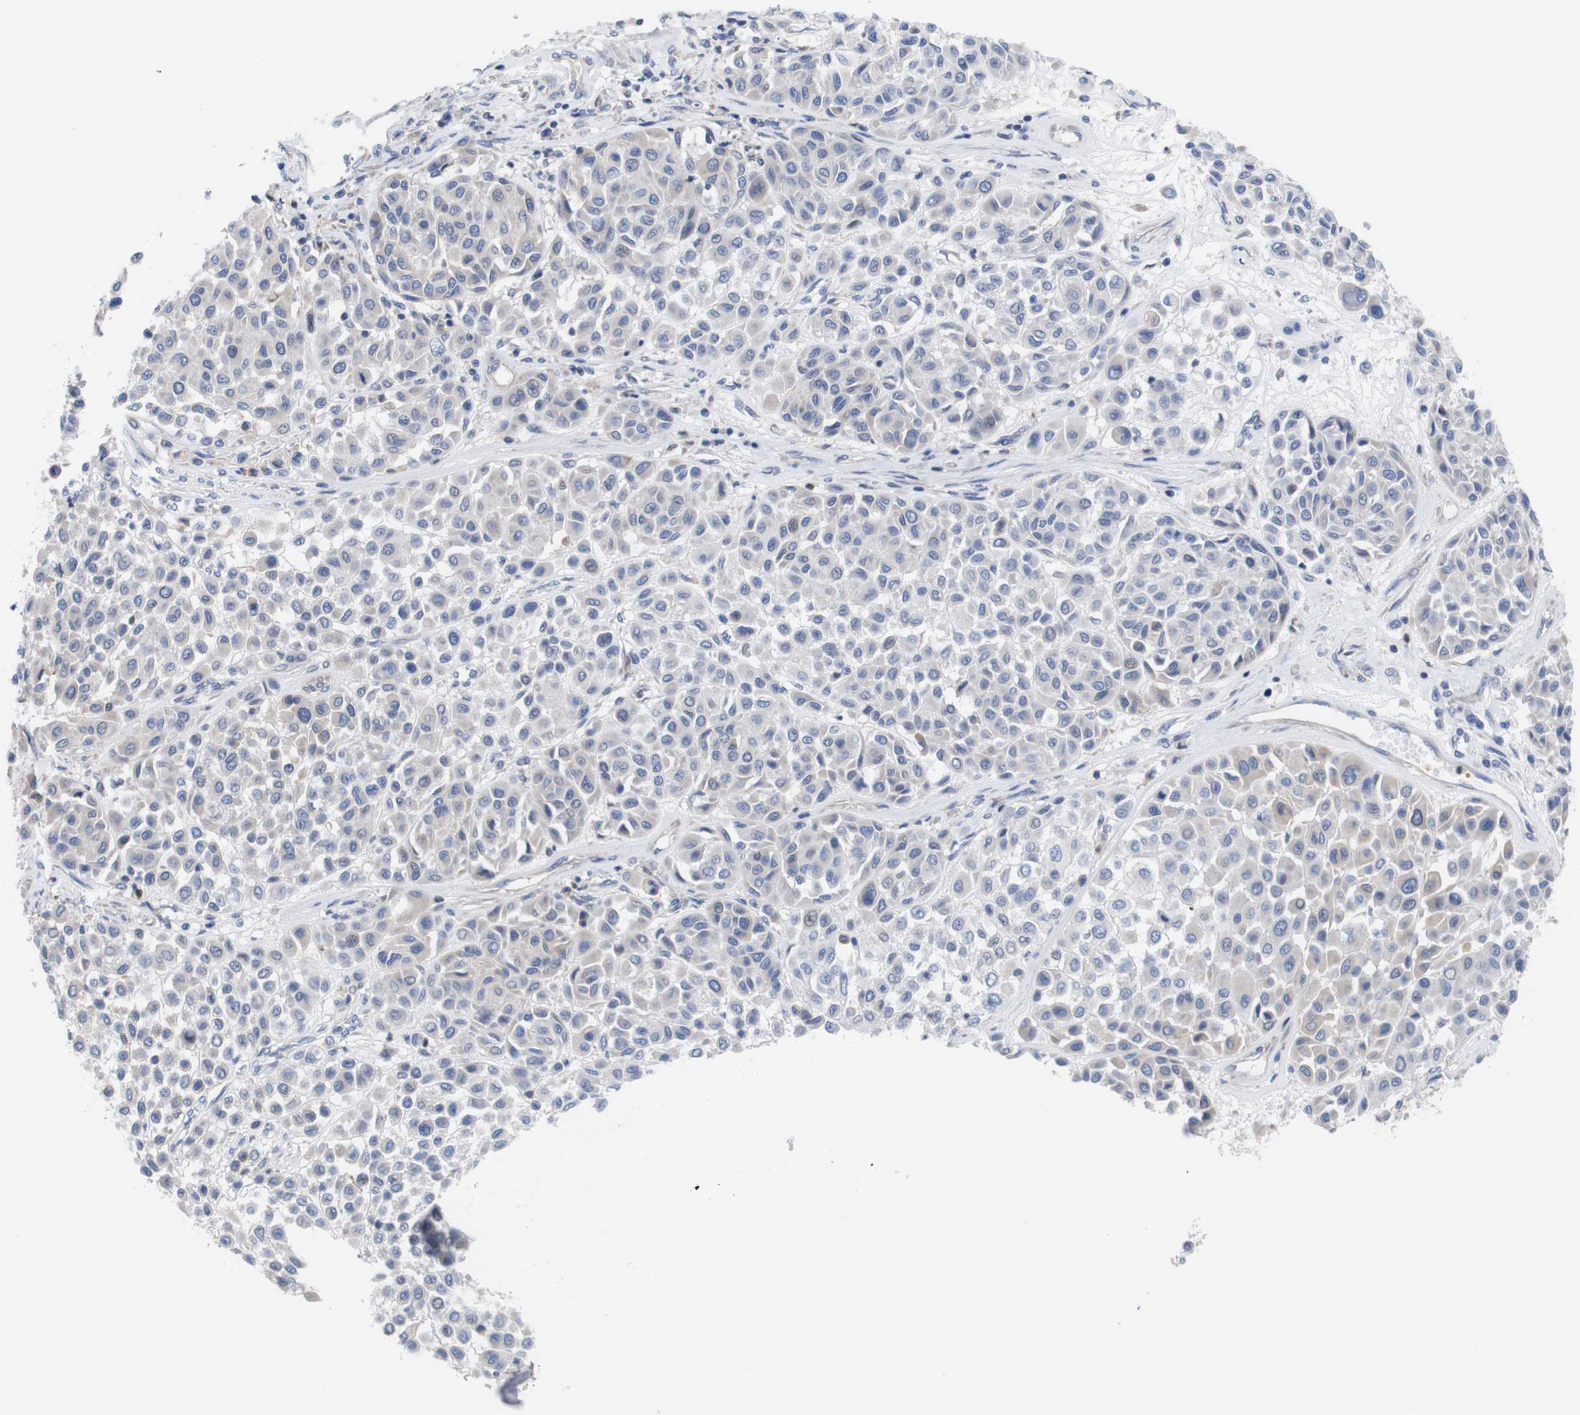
{"staining": {"intensity": "negative", "quantity": "none", "location": "none"}, "tissue": "melanoma", "cell_type": "Tumor cells", "image_type": "cancer", "snomed": [{"axis": "morphology", "description": "Malignant melanoma, Metastatic site"}, {"axis": "topography", "description": "Soft tissue"}], "caption": "Protein analysis of melanoma exhibits no significant staining in tumor cells.", "gene": "USH1C", "patient": {"sex": "male", "age": 41}}